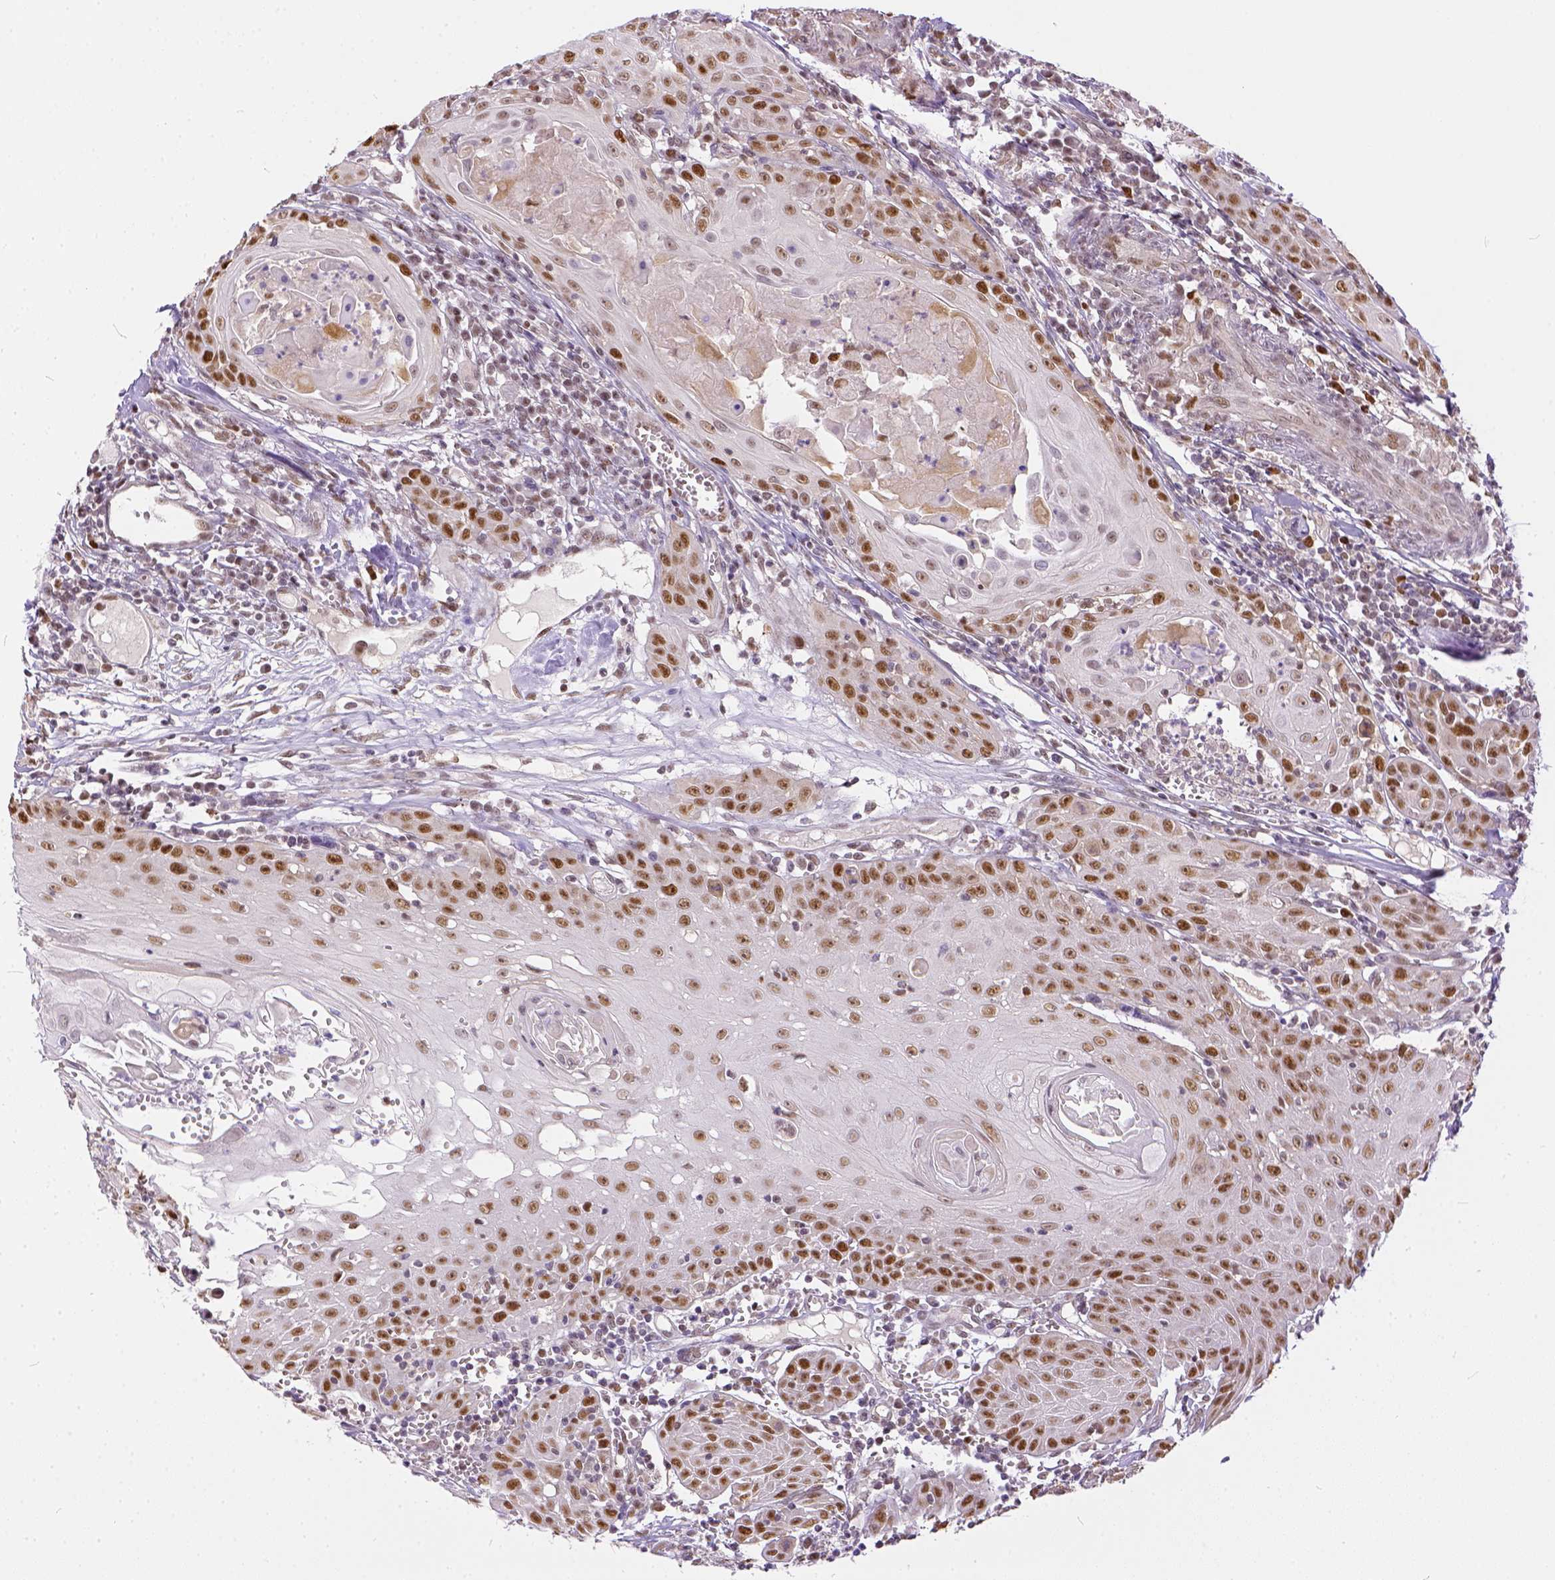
{"staining": {"intensity": "moderate", "quantity": ">75%", "location": "nuclear"}, "tissue": "head and neck cancer", "cell_type": "Tumor cells", "image_type": "cancer", "snomed": [{"axis": "morphology", "description": "Squamous cell carcinoma, NOS"}, {"axis": "topography", "description": "Head-Neck"}], "caption": "Moderate nuclear expression is seen in approximately >75% of tumor cells in head and neck squamous cell carcinoma.", "gene": "ERCC1", "patient": {"sex": "female", "age": 80}}